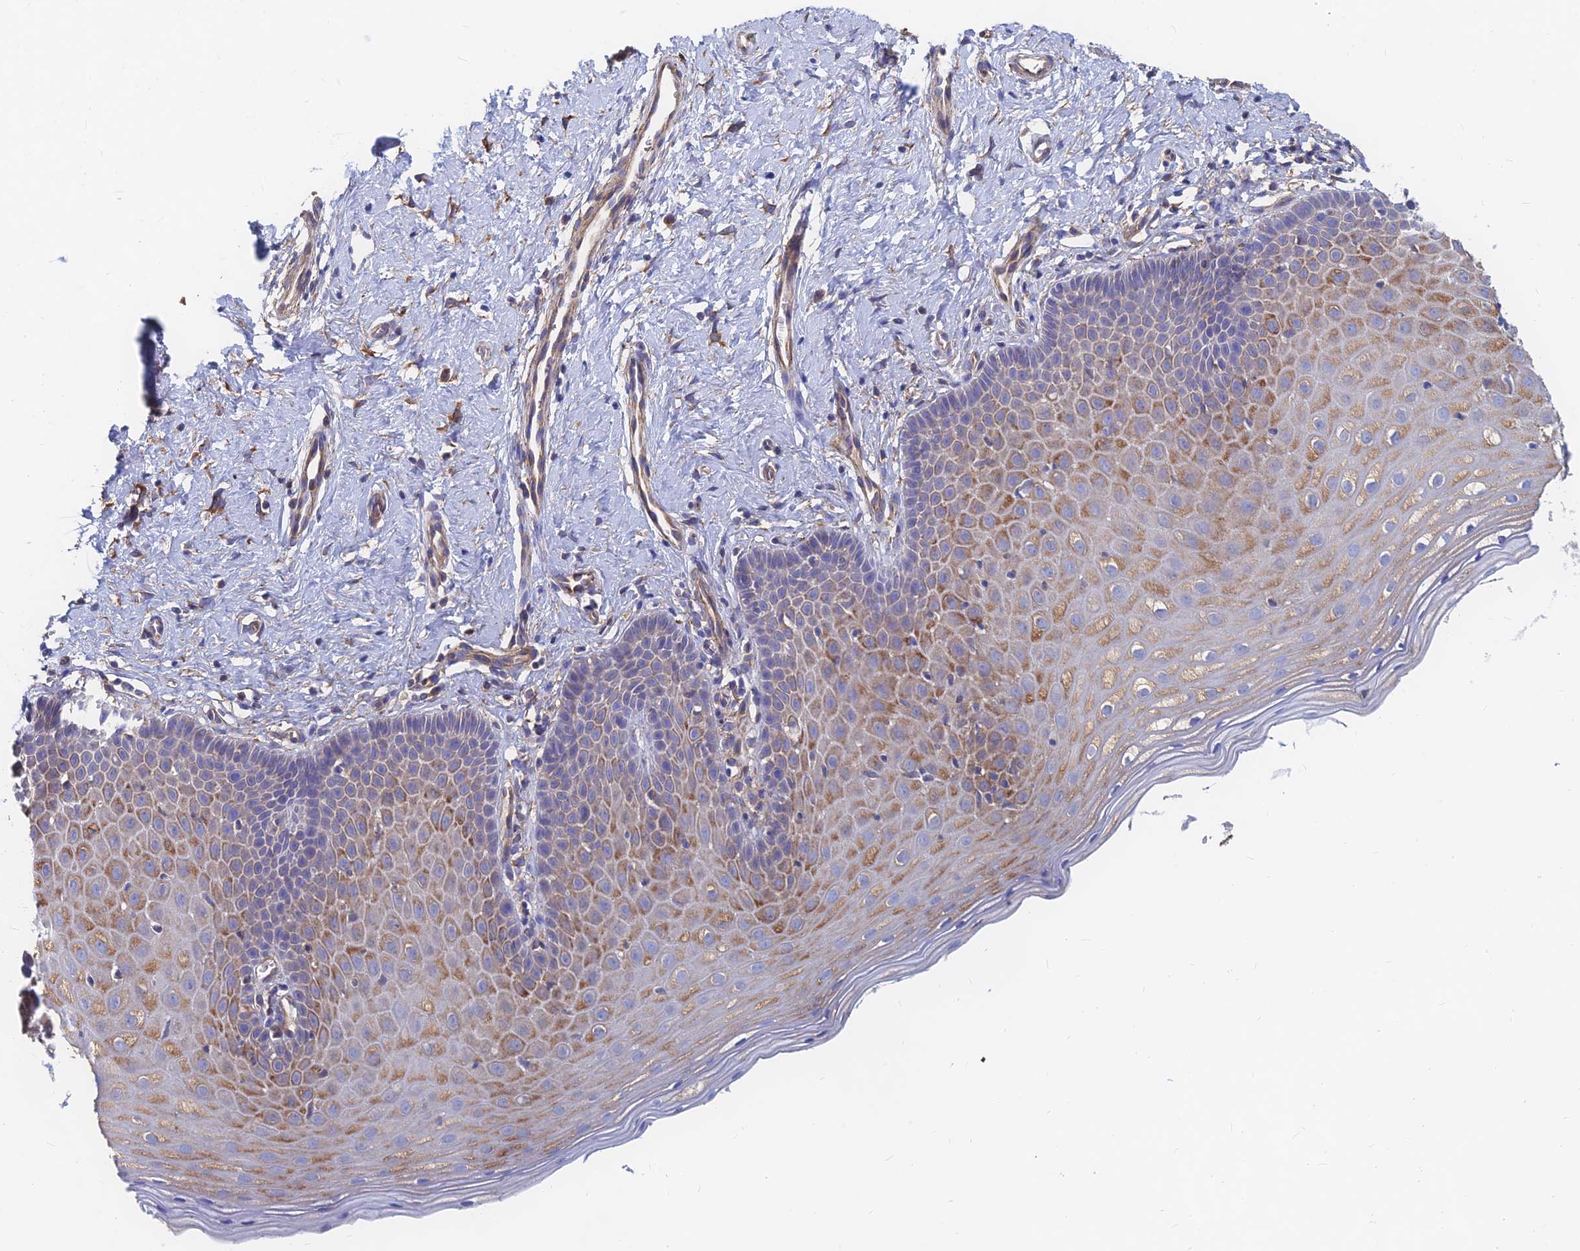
{"staining": {"intensity": "moderate", "quantity": ">75%", "location": "cytoplasmic/membranous"}, "tissue": "cervix", "cell_type": "Glandular cells", "image_type": "normal", "snomed": [{"axis": "morphology", "description": "Normal tissue, NOS"}, {"axis": "topography", "description": "Cervix"}], "caption": "Immunohistochemical staining of benign cervix reveals >75% levels of moderate cytoplasmic/membranous protein expression in about >75% of glandular cells.", "gene": "FFAR3", "patient": {"sex": "female", "age": 36}}